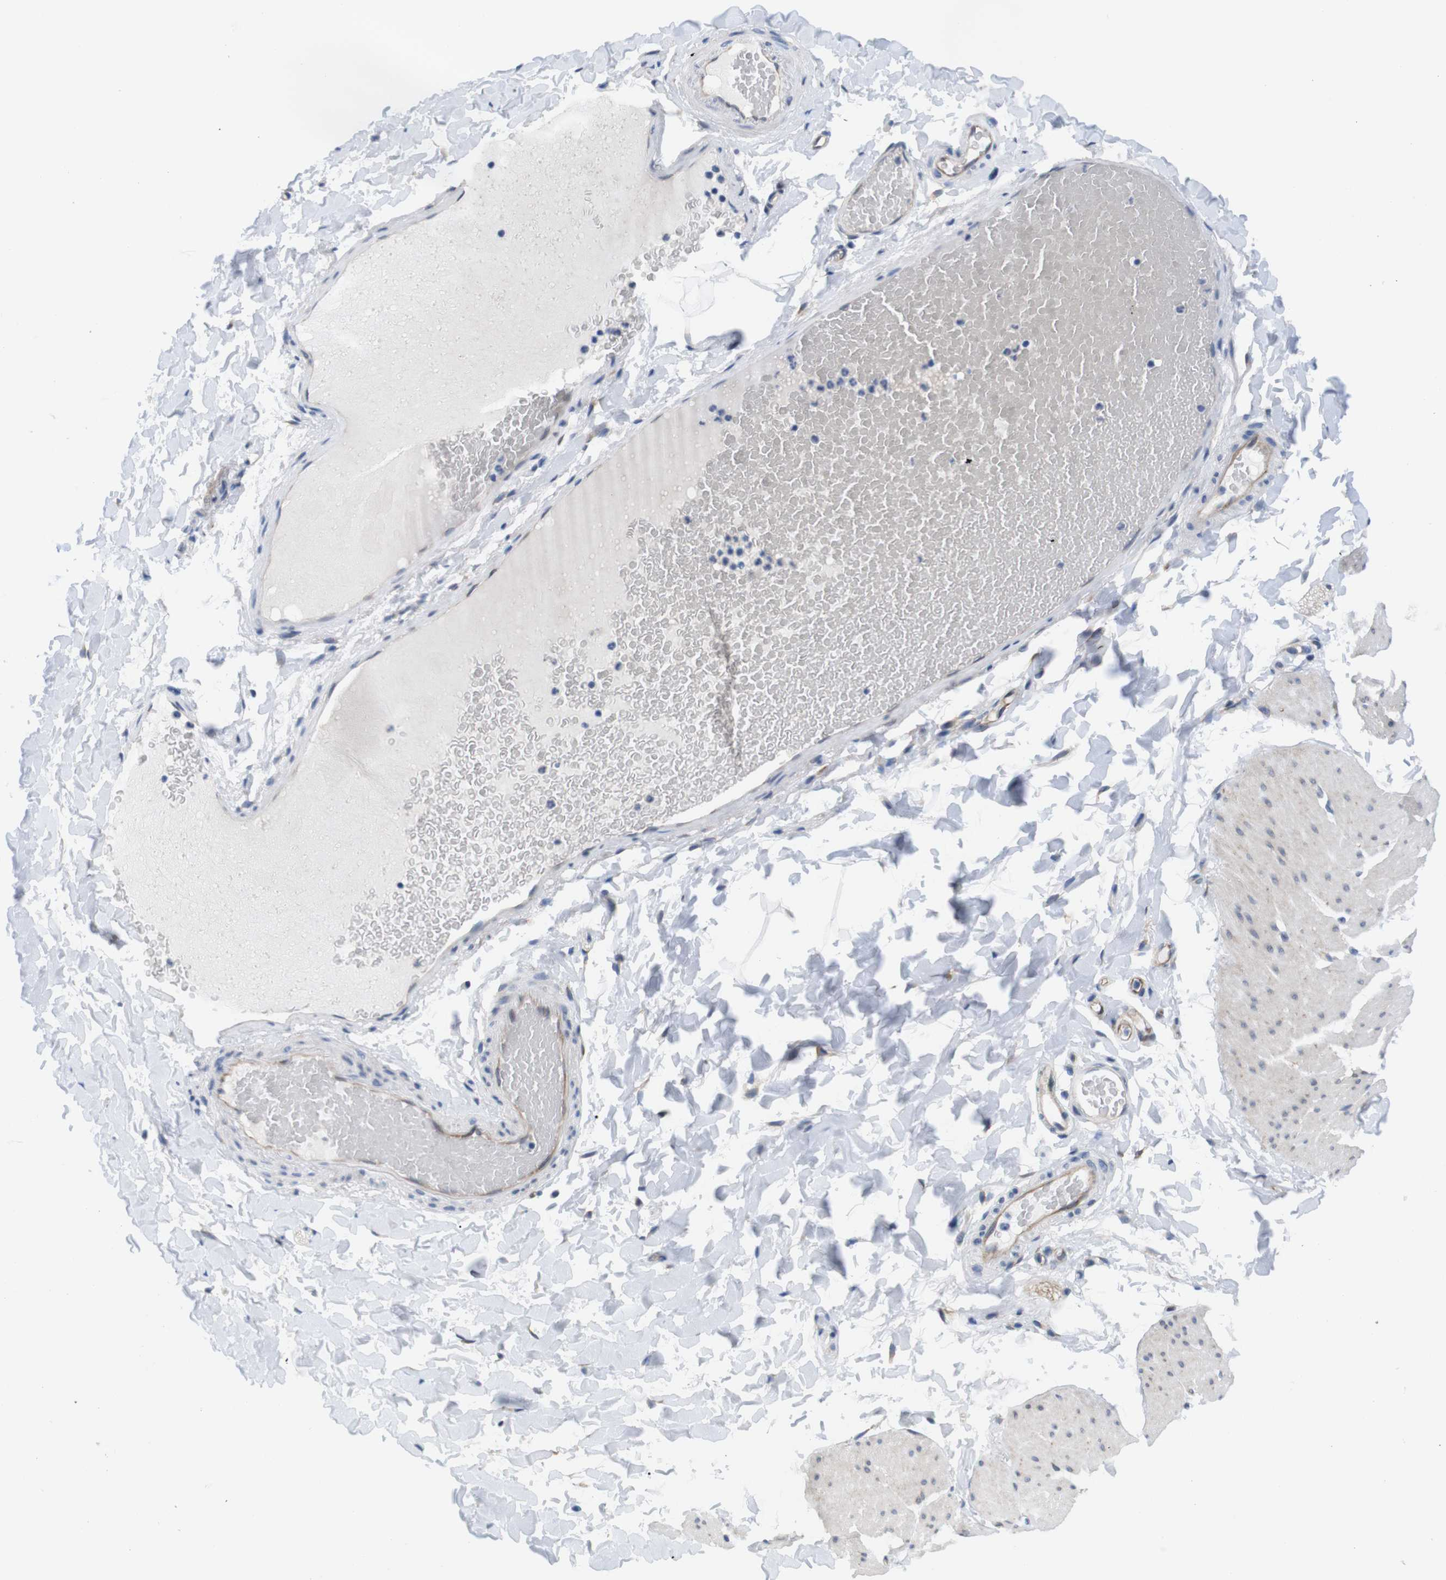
{"staining": {"intensity": "weak", "quantity": "25%-75%", "location": "cytoplasmic/membranous"}, "tissue": "smooth muscle", "cell_type": "Smooth muscle cells", "image_type": "normal", "snomed": [{"axis": "morphology", "description": "Normal tissue, NOS"}, {"axis": "topography", "description": "Smooth muscle"}, {"axis": "topography", "description": "Colon"}], "caption": "Protein analysis of normal smooth muscle displays weak cytoplasmic/membranous positivity in about 25%-75% of smooth muscle cells.", "gene": "HACD3", "patient": {"sex": "male", "age": 67}}